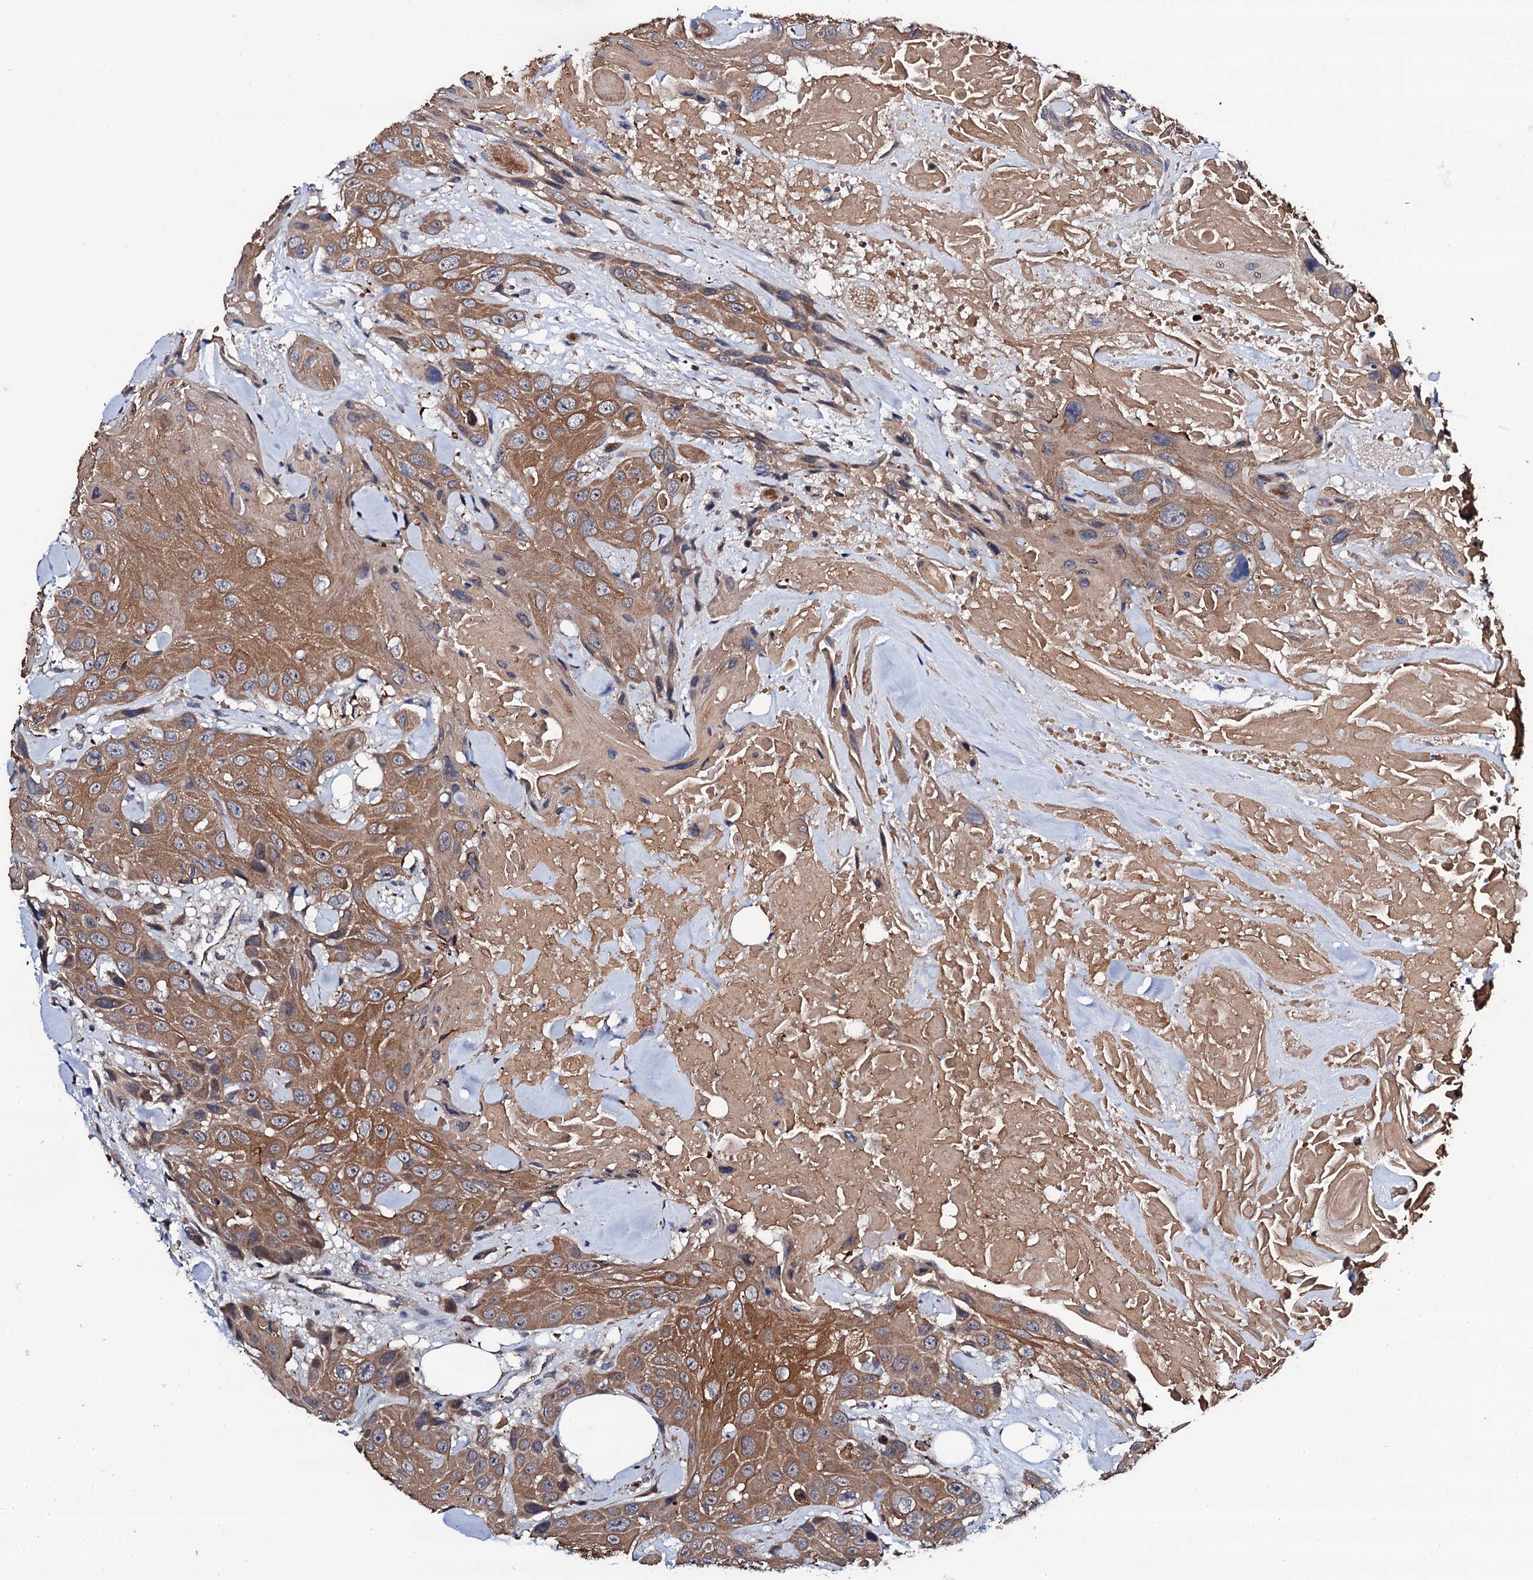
{"staining": {"intensity": "moderate", "quantity": ">75%", "location": "cytoplasmic/membranous"}, "tissue": "head and neck cancer", "cell_type": "Tumor cells", "image_type": "cancer", "snomed": [{"axis": "morphology", "description": "Squamous cell carcinoma, NOS"}, {"axis": "topography", "description": "Head-Neck"}], "caption": "Immunohistochemistry (IHC) histopathology image of neoplastic tissue: head and neck cancer (squamous cell carcinoma) stained using IHC exhibits medium levels of moderate protein expression localized specifically in the cytoplasmic/membranous of tumor cells, appearing as a cytoplasmic/membranous brown color.", "gene": "COG4", "patient": {"sex": "male", "age": 81}}